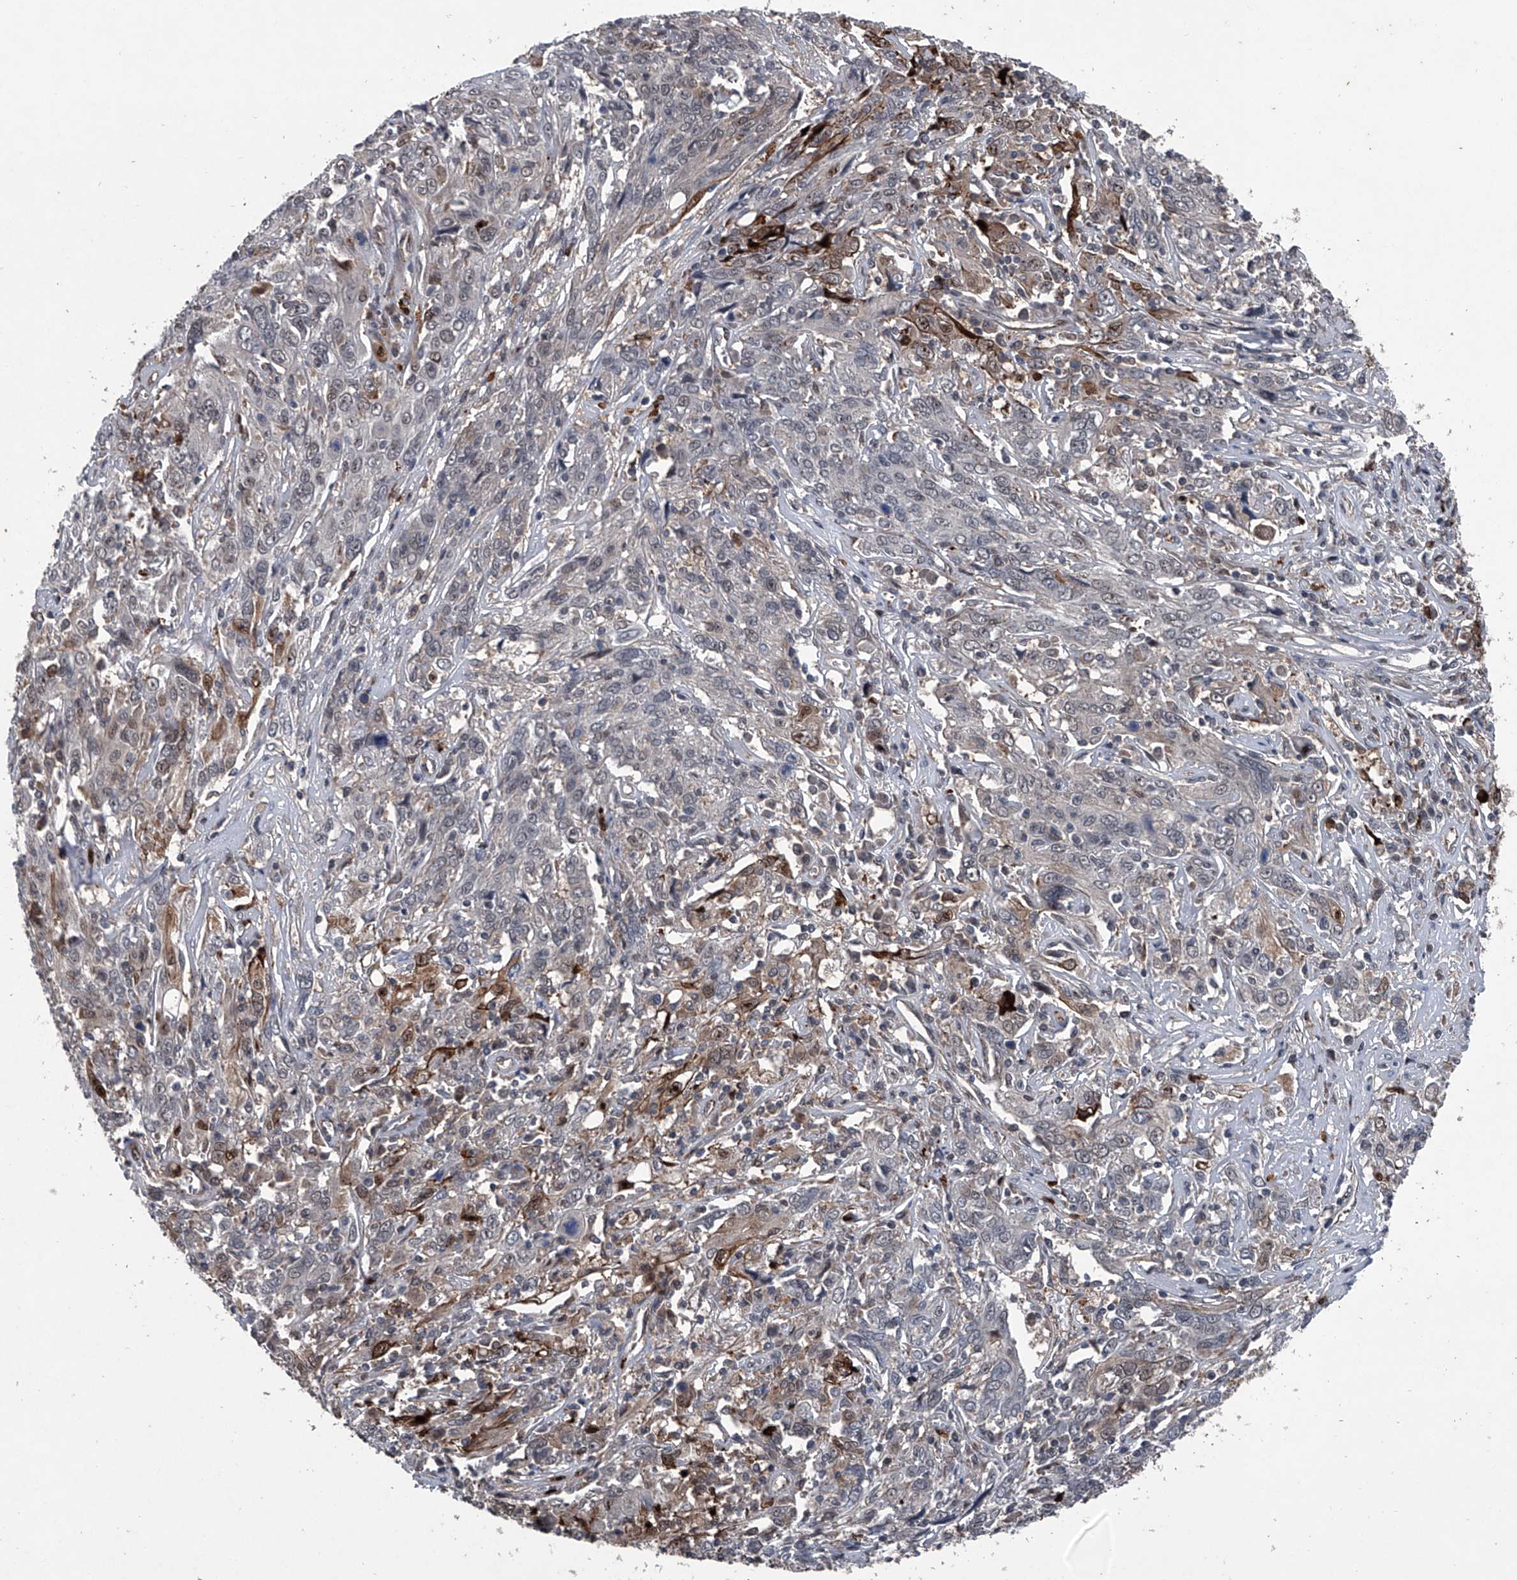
{"staining": {"intensity": "moderate", "quantity": "<25%", "location": "cytoplasmic/membranous,nuclear"}, "tissue": "cervical cancer", "cell_type": "Tumor cells", "image_type": "cancer", "snomed": [{"axis": "morphology", "description": "Squamous cell carcinoma, NOS"}, {"axis": "topography", "description": "Cervix"}], "caption": "Protein staining exhibits moderate cytoplasmic/membranous and nuclear expression in approximately <25% of tumor cells in squamous cell carcinoma (cervical). The protein is stained brown, and the nuclei are stained in blue (DAB IHC with brightfield microscopy, high magnification).", "gene": "MAPKAP1", "patient": {"sex": "female", "age": 46}}